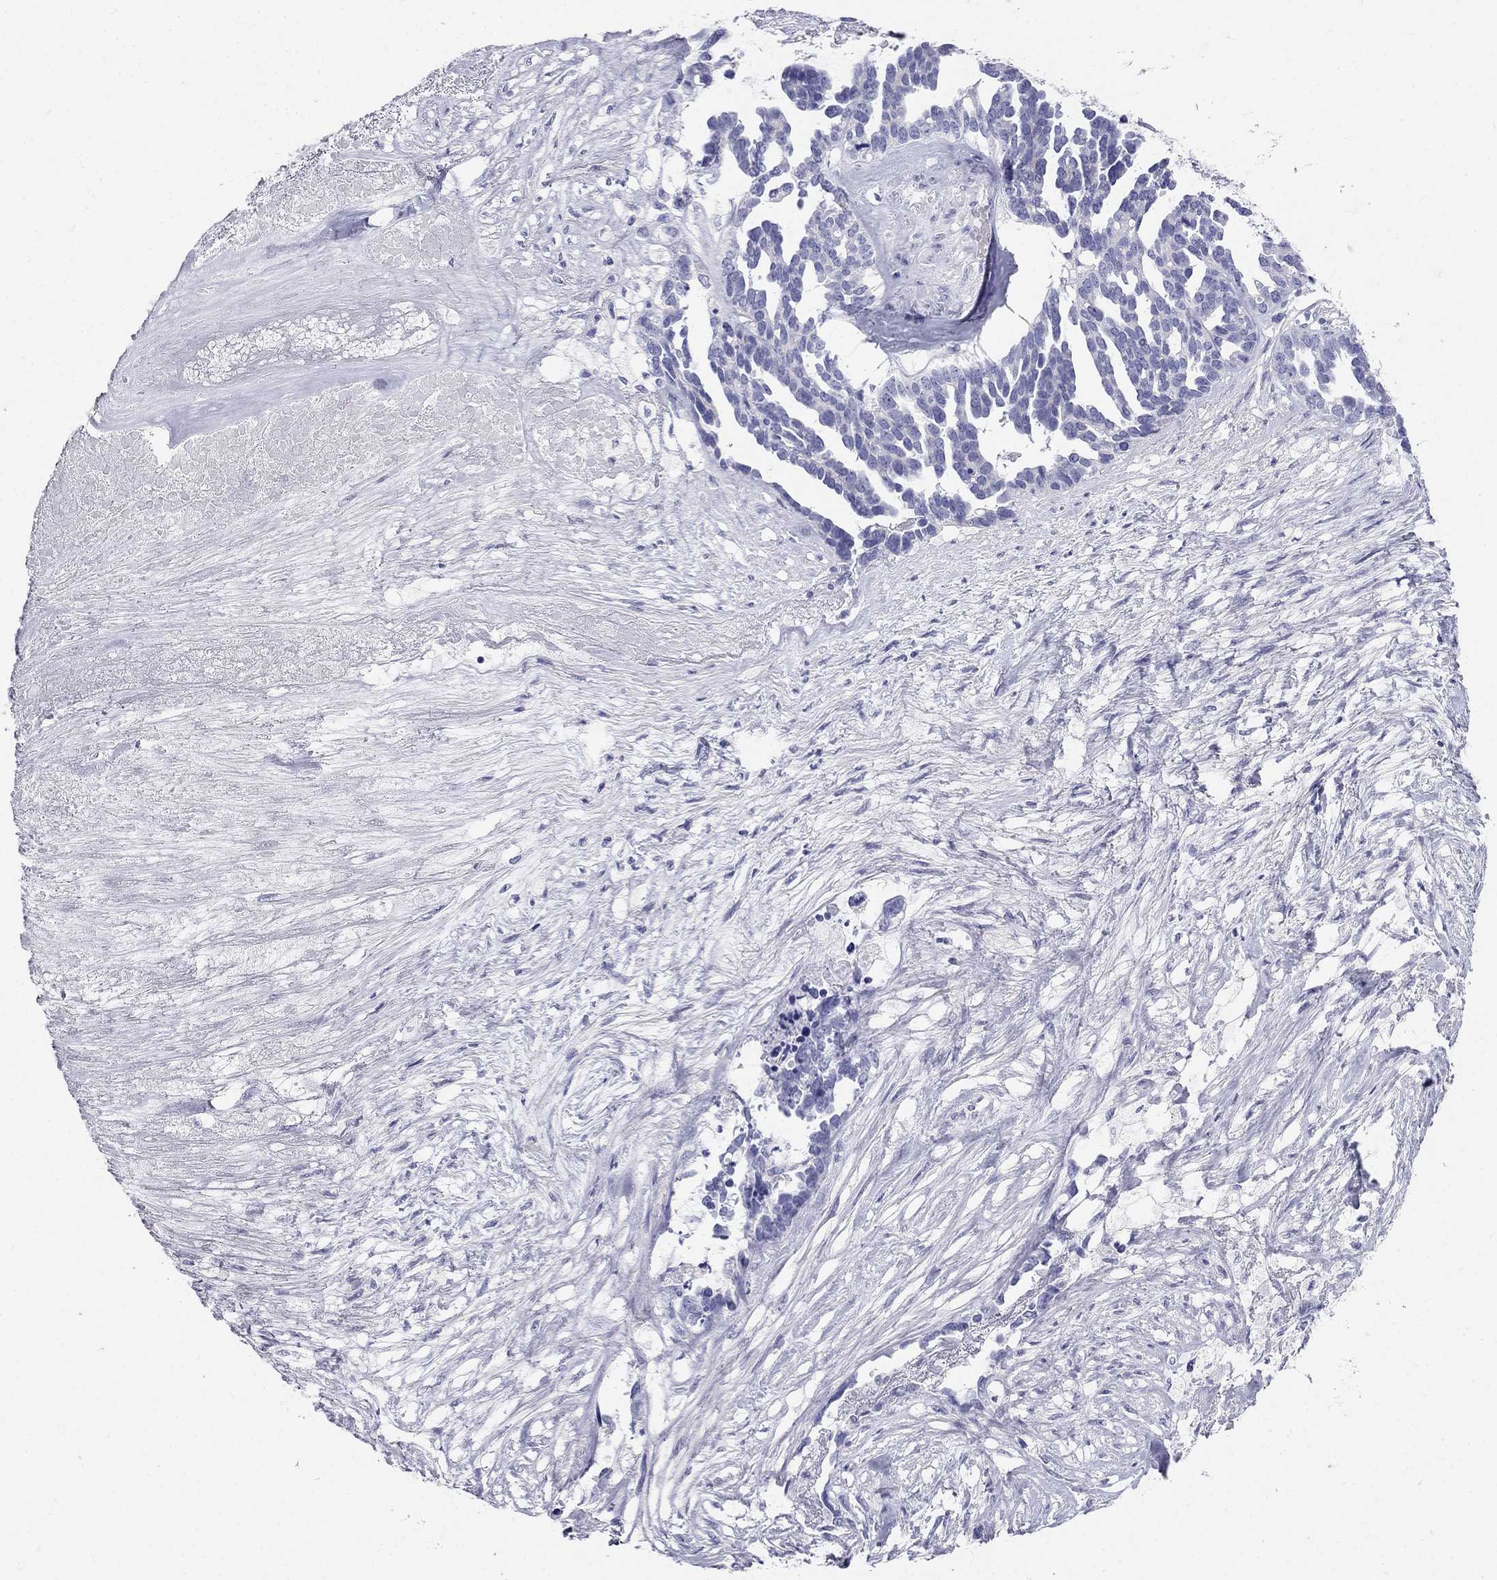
{"staining": {"intensity": "negative", "quantity": "none", "location": "none"}, "tissue": "ovarian cancer", "cell_type": "Tumor cells", "image_type": "cancer", "snomed": [{"axis": "morphology", "description": "Cystadenocarcinoma, serous, NOS"}, {"axis": "topography", "description": "Ovary"}], "caption": "Immunohistochemical staining of ovarian cancer (serous cystadenocarcinoma) exhibits no significant expression in tumor cells.", "gene": "RFLNA", "patient": {"sex": "female", "age": 54}}